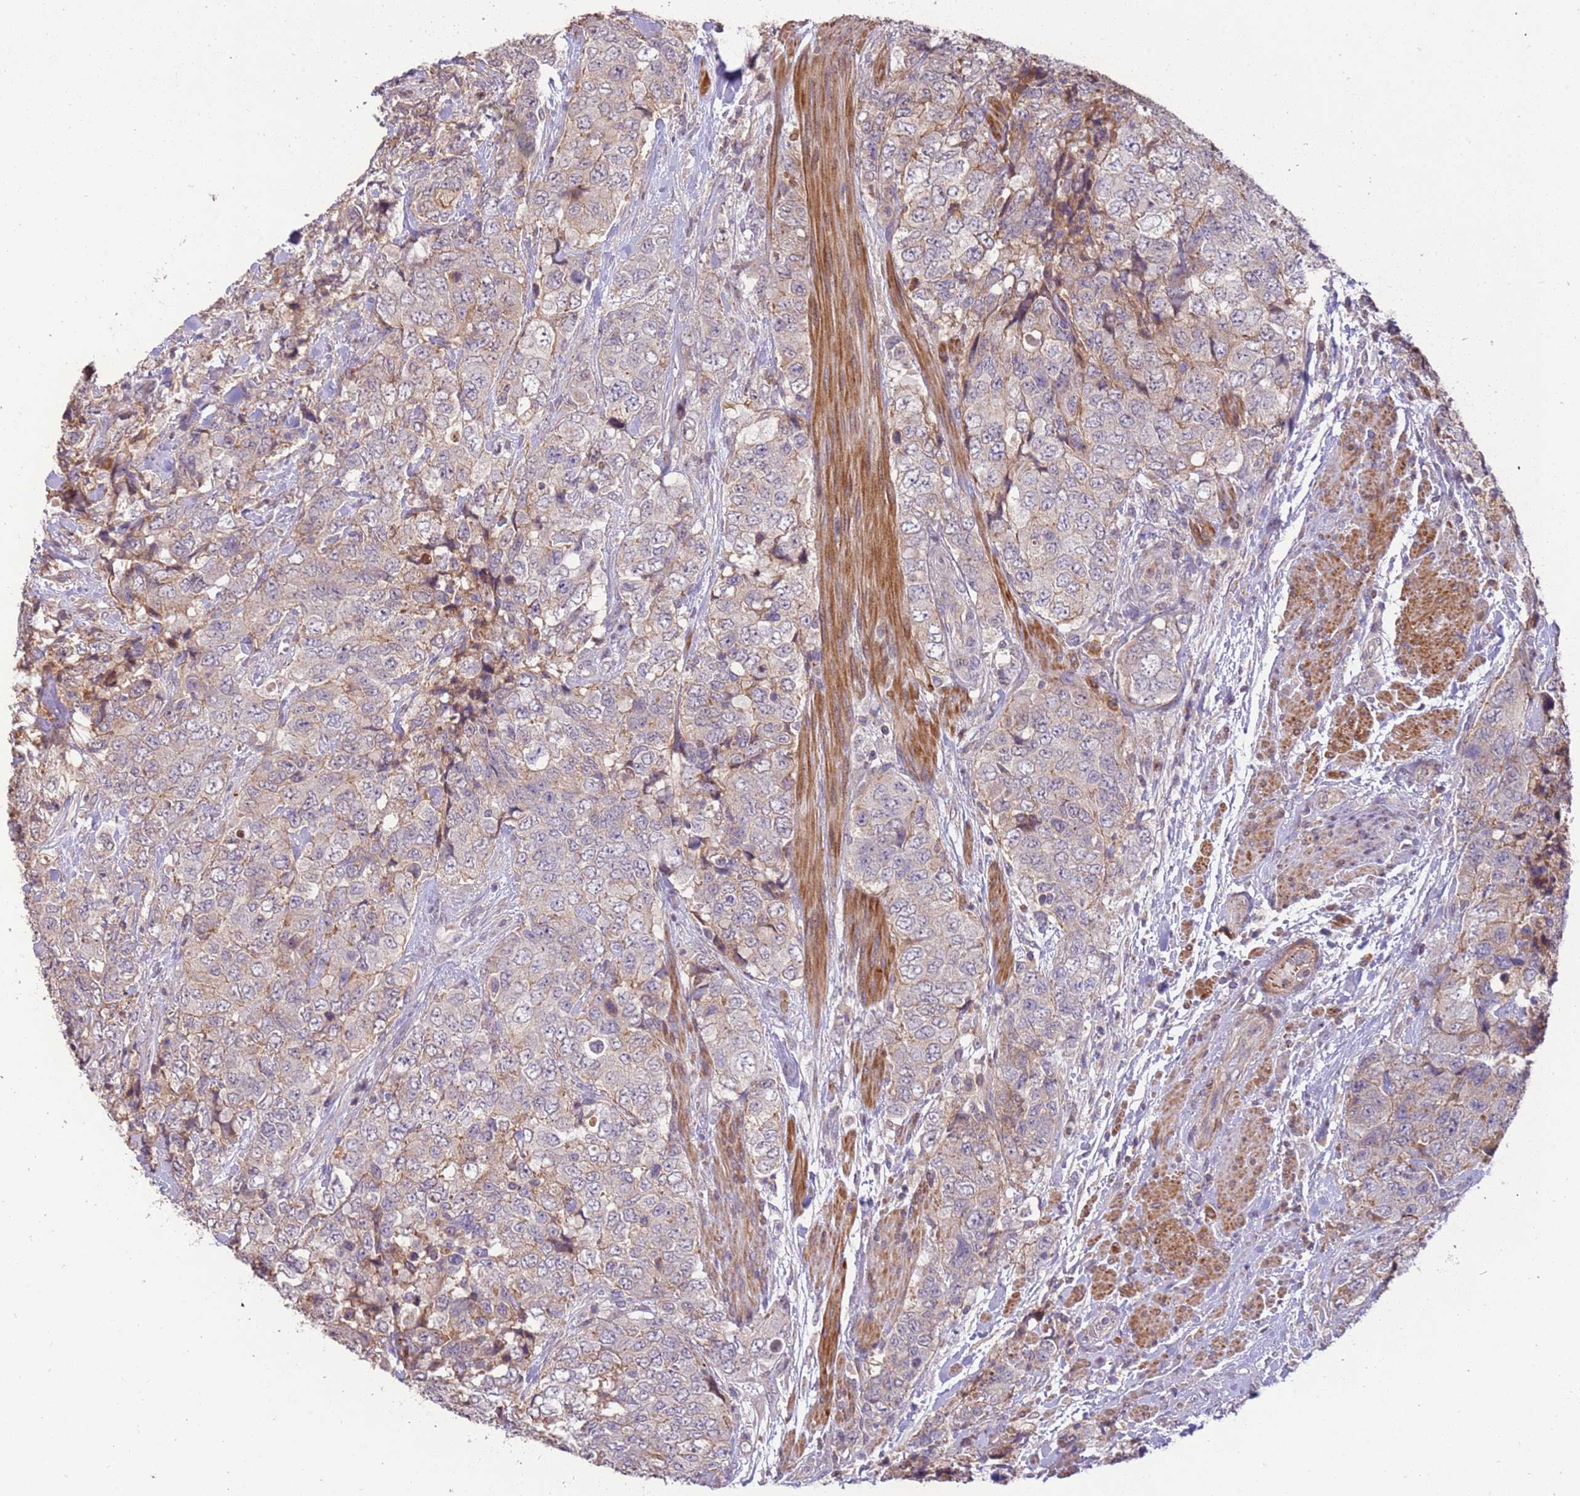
{"staining": {"intensity": "weak", "quantity": "<25%", "location": "cytoplasmic/membranous"}, "tissue": "urothelial cancer", "cell_type": "Tumor cells", "image_type": "cancer", "snomed": [{"axis": "morphology", "description": "Urothelial carcinoma, High grade"}, {"axis": "topography", "description": "Urinary bladder"}], "caption": "The micrograph exhibits no staining of tumor cells in urothelial cancer.", "gene": "SLC16A4", "patient": {"sex": "female", "age": 78}}